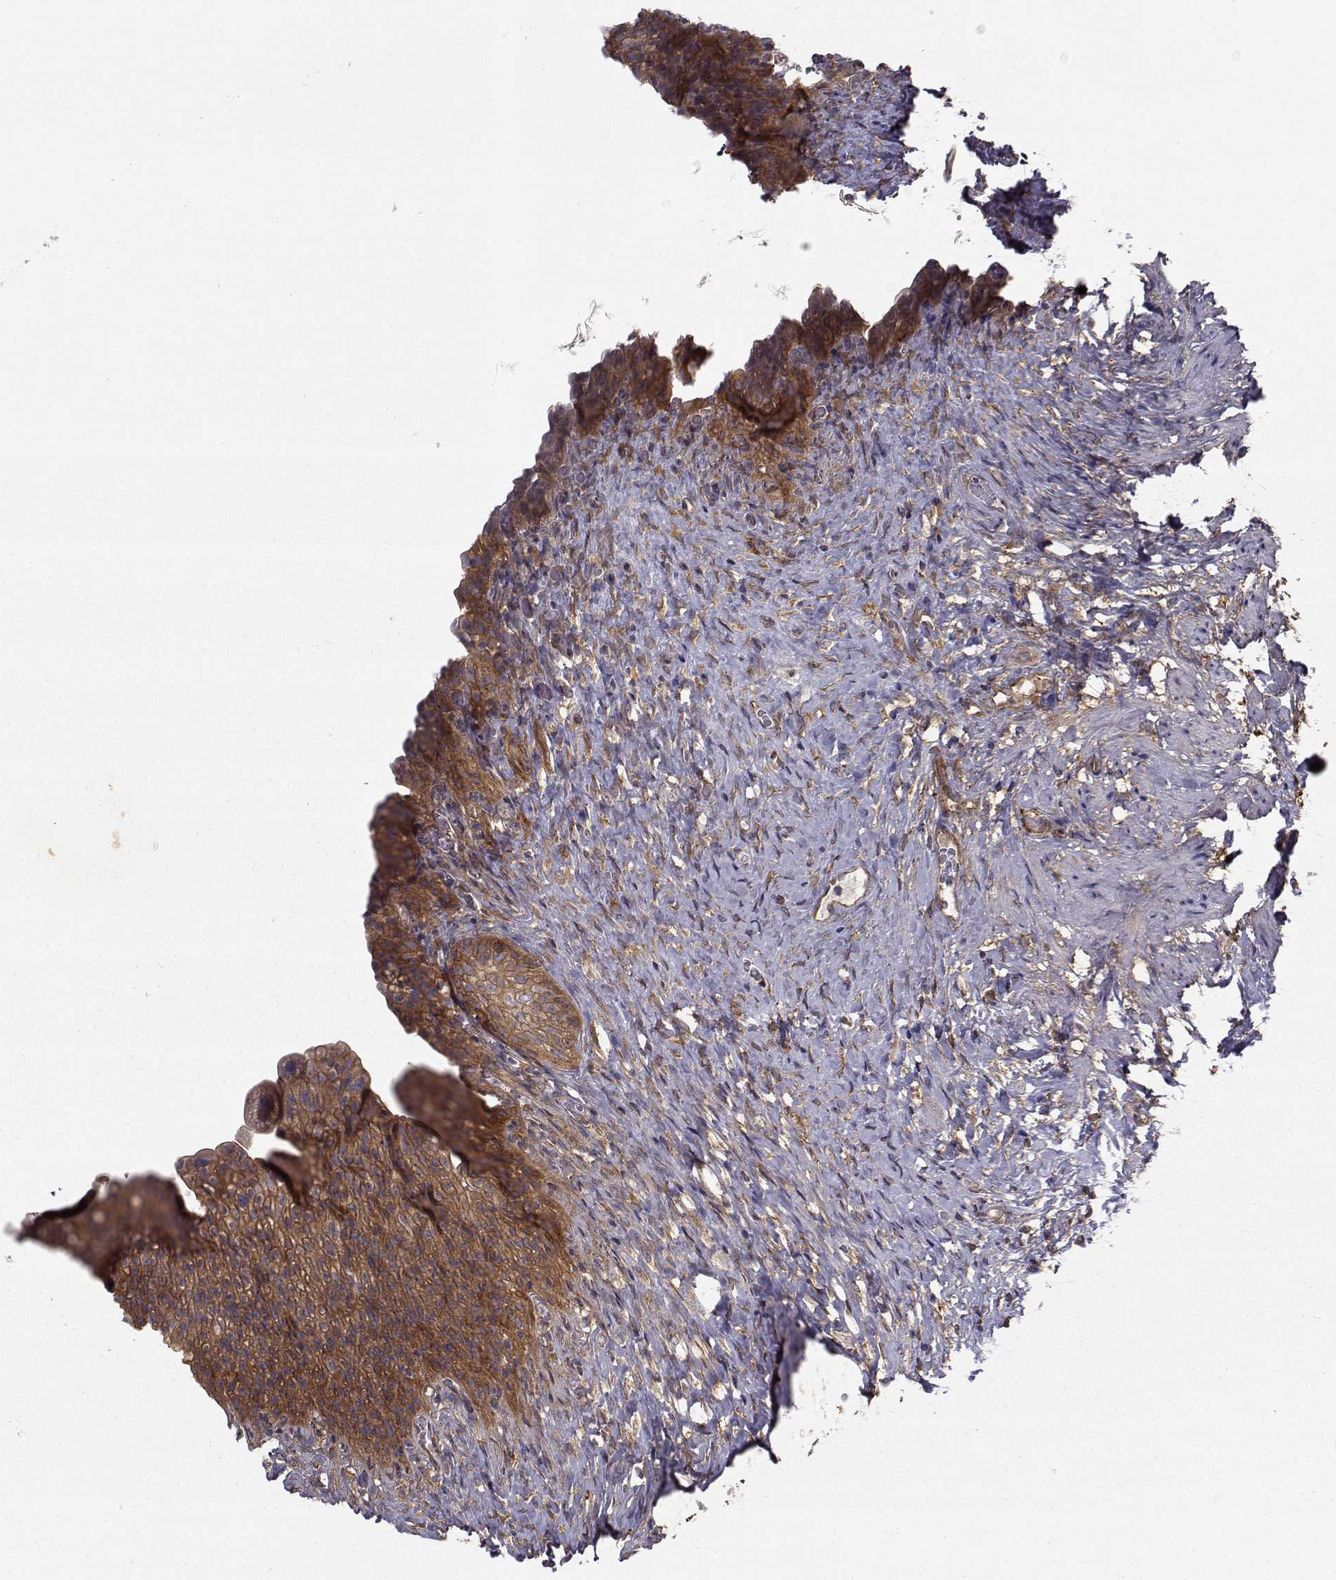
{"staining": {"intensity": "strong", "quantity": ">75%", "location": "cytoplasmic/membranous"}, "tissue": "urinary bladder", "cell_type": "Urothelial cells", "image_type": "normal", "snomed": [{"axis": "morphology", "description": "Normal tissue, NOS"}, {"axis": "topography", "description": "Urinary bladder"}], "caption": "Urinary bladder stained for a protein exhibits strong cytoplasmic/membranous positivity in urothelial cells. (brown staining indicates protein expression, while blue staining denotes nuclei).", "gene": "TRIP10", "patient": {"sex": "male", "age": 76}}